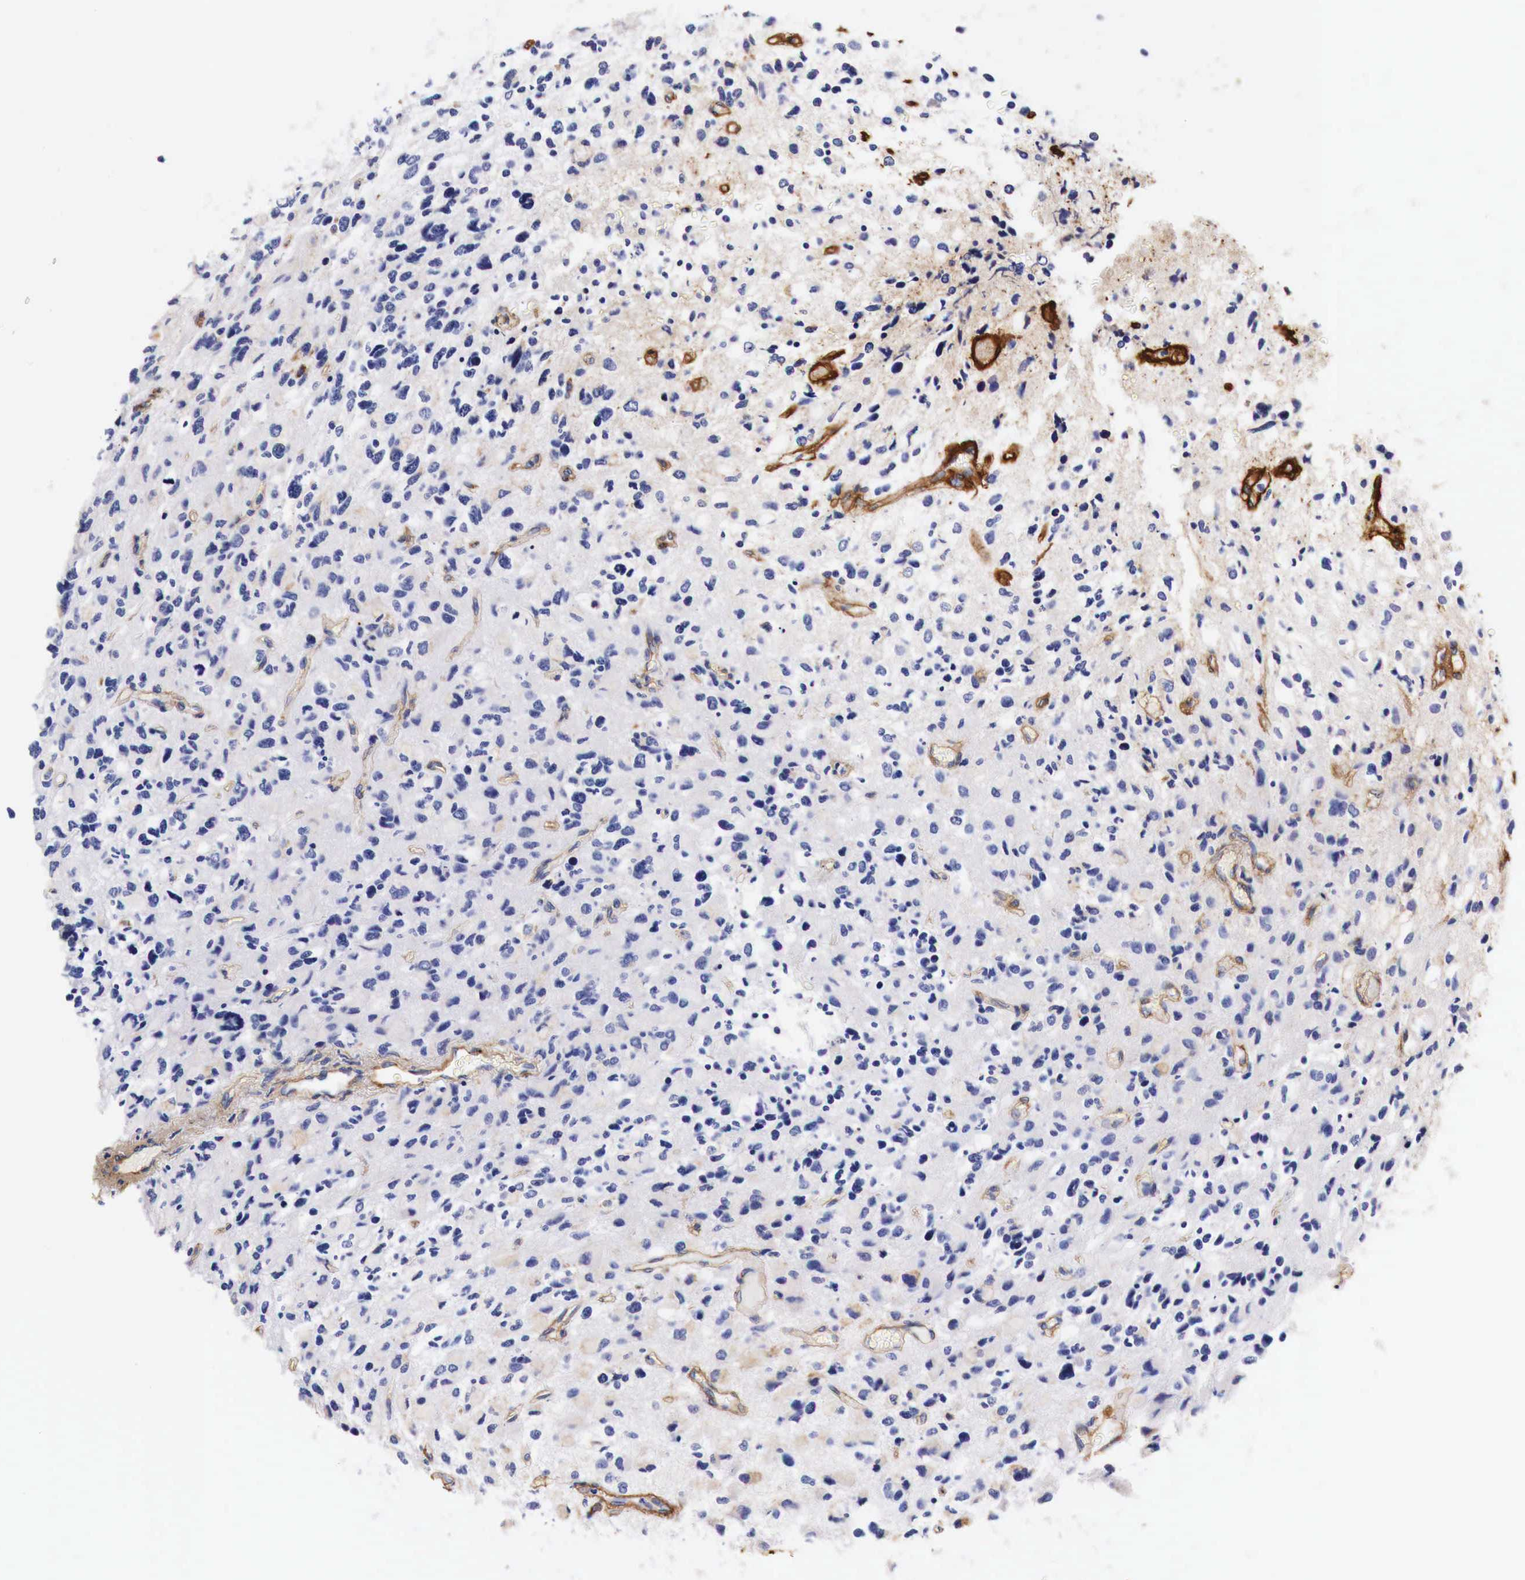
{"staining": {"intensity": "negative", "quantity": "none", "location": "none"}, "tissue": "glioma", "cell_type": "Tumor cells", "image_type": "cancer", "snomed": [{"axis": "morphology", "description": "Glioma, malignant, High grade"}, {"axis": "topography", "description": "Brain"}], "caption": "Tumor cells are negative for protein expression in human malignant glioma (high-grade).", "gene": "LAMB2", "patient": {"sex": "male", "age": 69}}